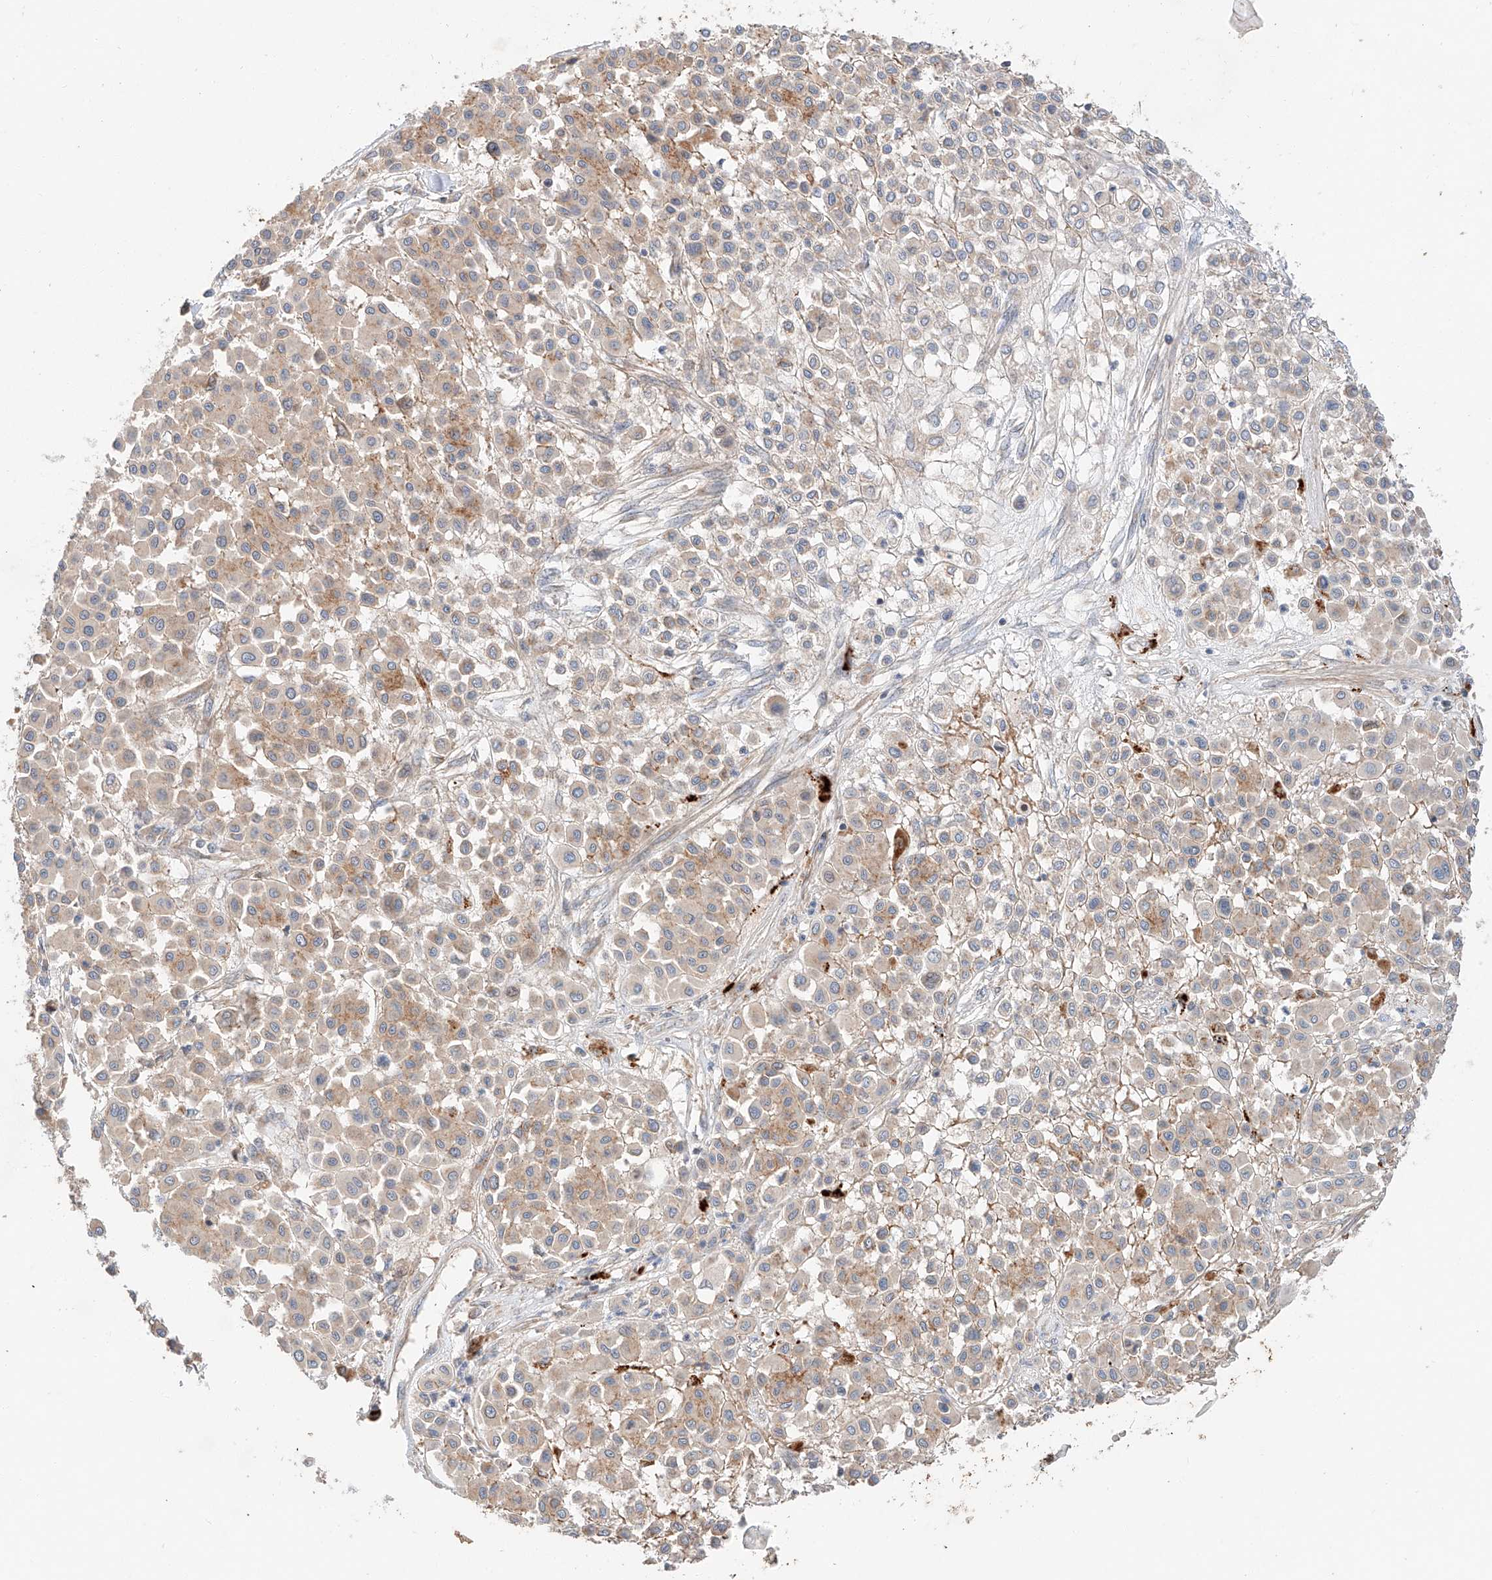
{"staining": {"intensity": "weak", "quantity": ">75%", "location": "cytoplasmic/membranous"}, "tissue": "melanoma", "cell_type": "Tumor cells", "image_type": "cancer", "snomed": [{"axis": "morphology", "description": "Malignant melanoma, Metastatic site"}, {"axis": "topography", "description": "Soft tissue"}], "caption": "Immunohistochemical staining of malignant melanoma (metastatic site) displays low levels of weak cytoplasmic/membranous protein expression in approximately >75% of tumor cells. (Stains: DAB (3,3'-diaminobenzidine) in brown, nuclei in blue, Microscopy: brightfield microscopy at high magnification).", "gene": "XPNPEP1", "patient": {"sex": "male", "age": 41}}